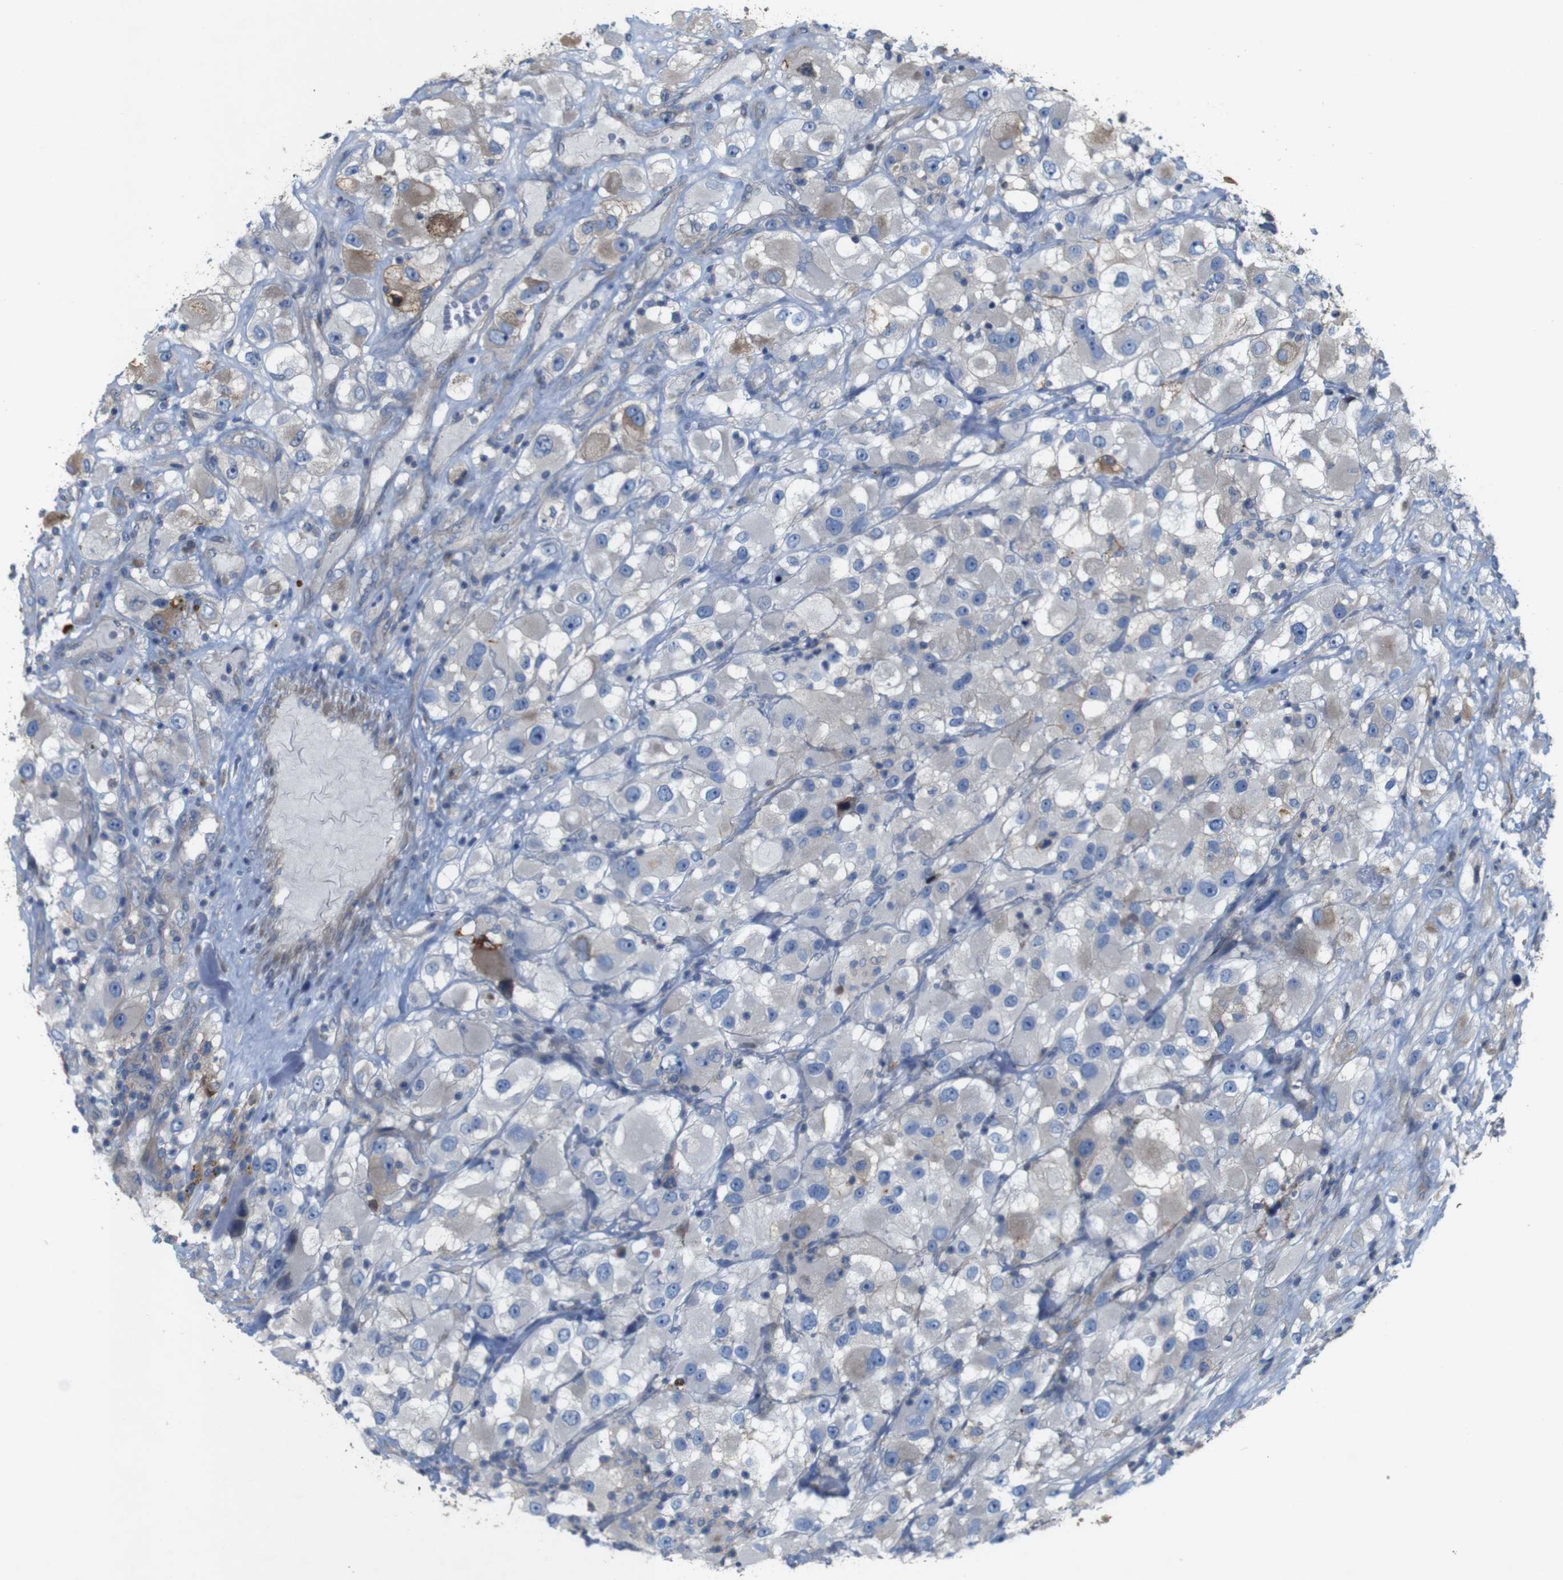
{"staining": {"intensity": "negative", "quantity": "none", "location": "none"}, "tissue": "renal cancer", "cell_type": "Tumor cells", "image_type": "cancer", "snomed": [{"axis": "morphology", "description": "Adenocarcinoma, NOS"}, {"axis": "topography", "description": "Kidney"}], "caption": "There is no significant positivity in tumor cells of renal cancer (adenocarcinoma). (Stains: DAB immunohistochemistry with hematoxylin counter stain, Microscopy: brightfield microscopy at high magnification).", "gene": "MYEOV", "patient": {"sex": "female", "age": 52}}